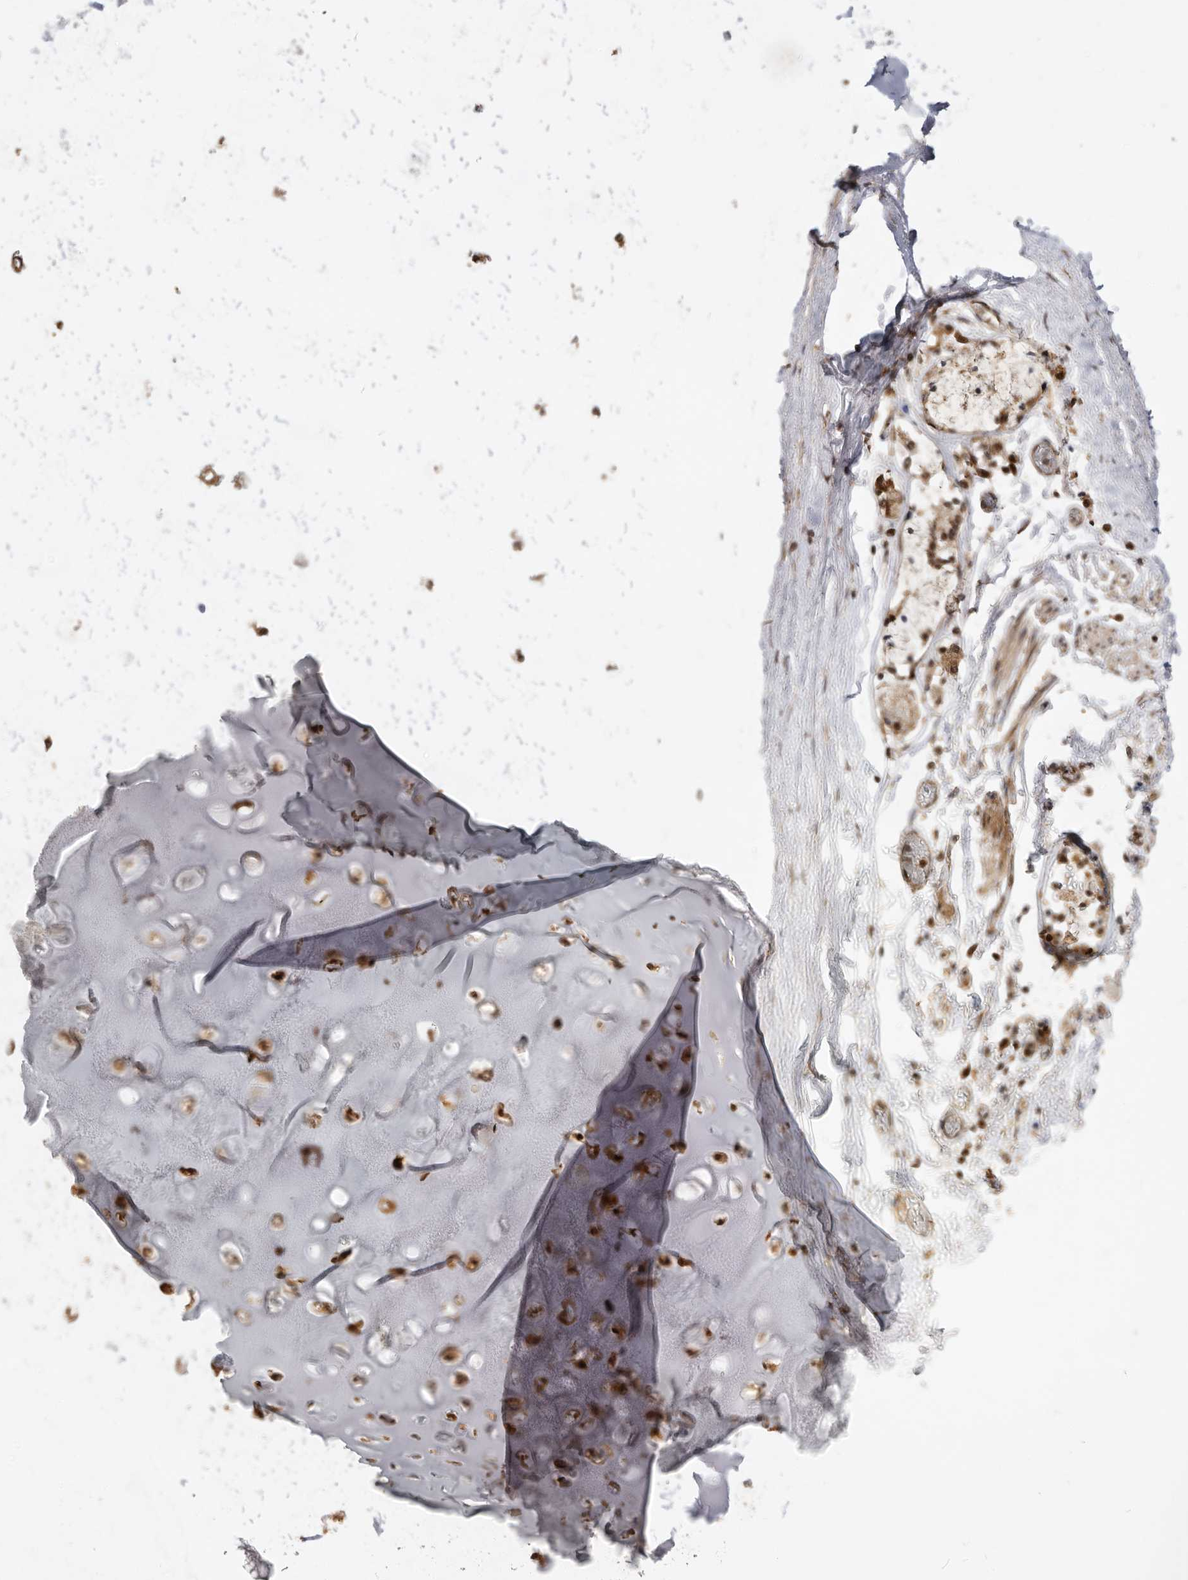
{"staining": {"intensity": "moderate", "quantity": ">75%", "location": "nuclear"}, "tissue": "adipose tissue", "cell_type": "Adipocytes", "image_type": "normal", "snomed": [{"axis": "morphology", "description": "Normal tissue, NOS"}, {"axis": "topography", "description": "Cartilage tissue"}, {"axis": "topography", "description": "Lung"}], "caption": "A medium amount of moderate nuclear staining is seen in approximately >75% of adipocytes in unremarkable adipose tissue. The staining was performed using DAB (3,3'-diaminobenzidine), with brown indicating positive protein expression. Nuclei are stained blue with hematoxylin.", "gene": "ADPRS", "patient": {"sex": "female", "age": 77}}